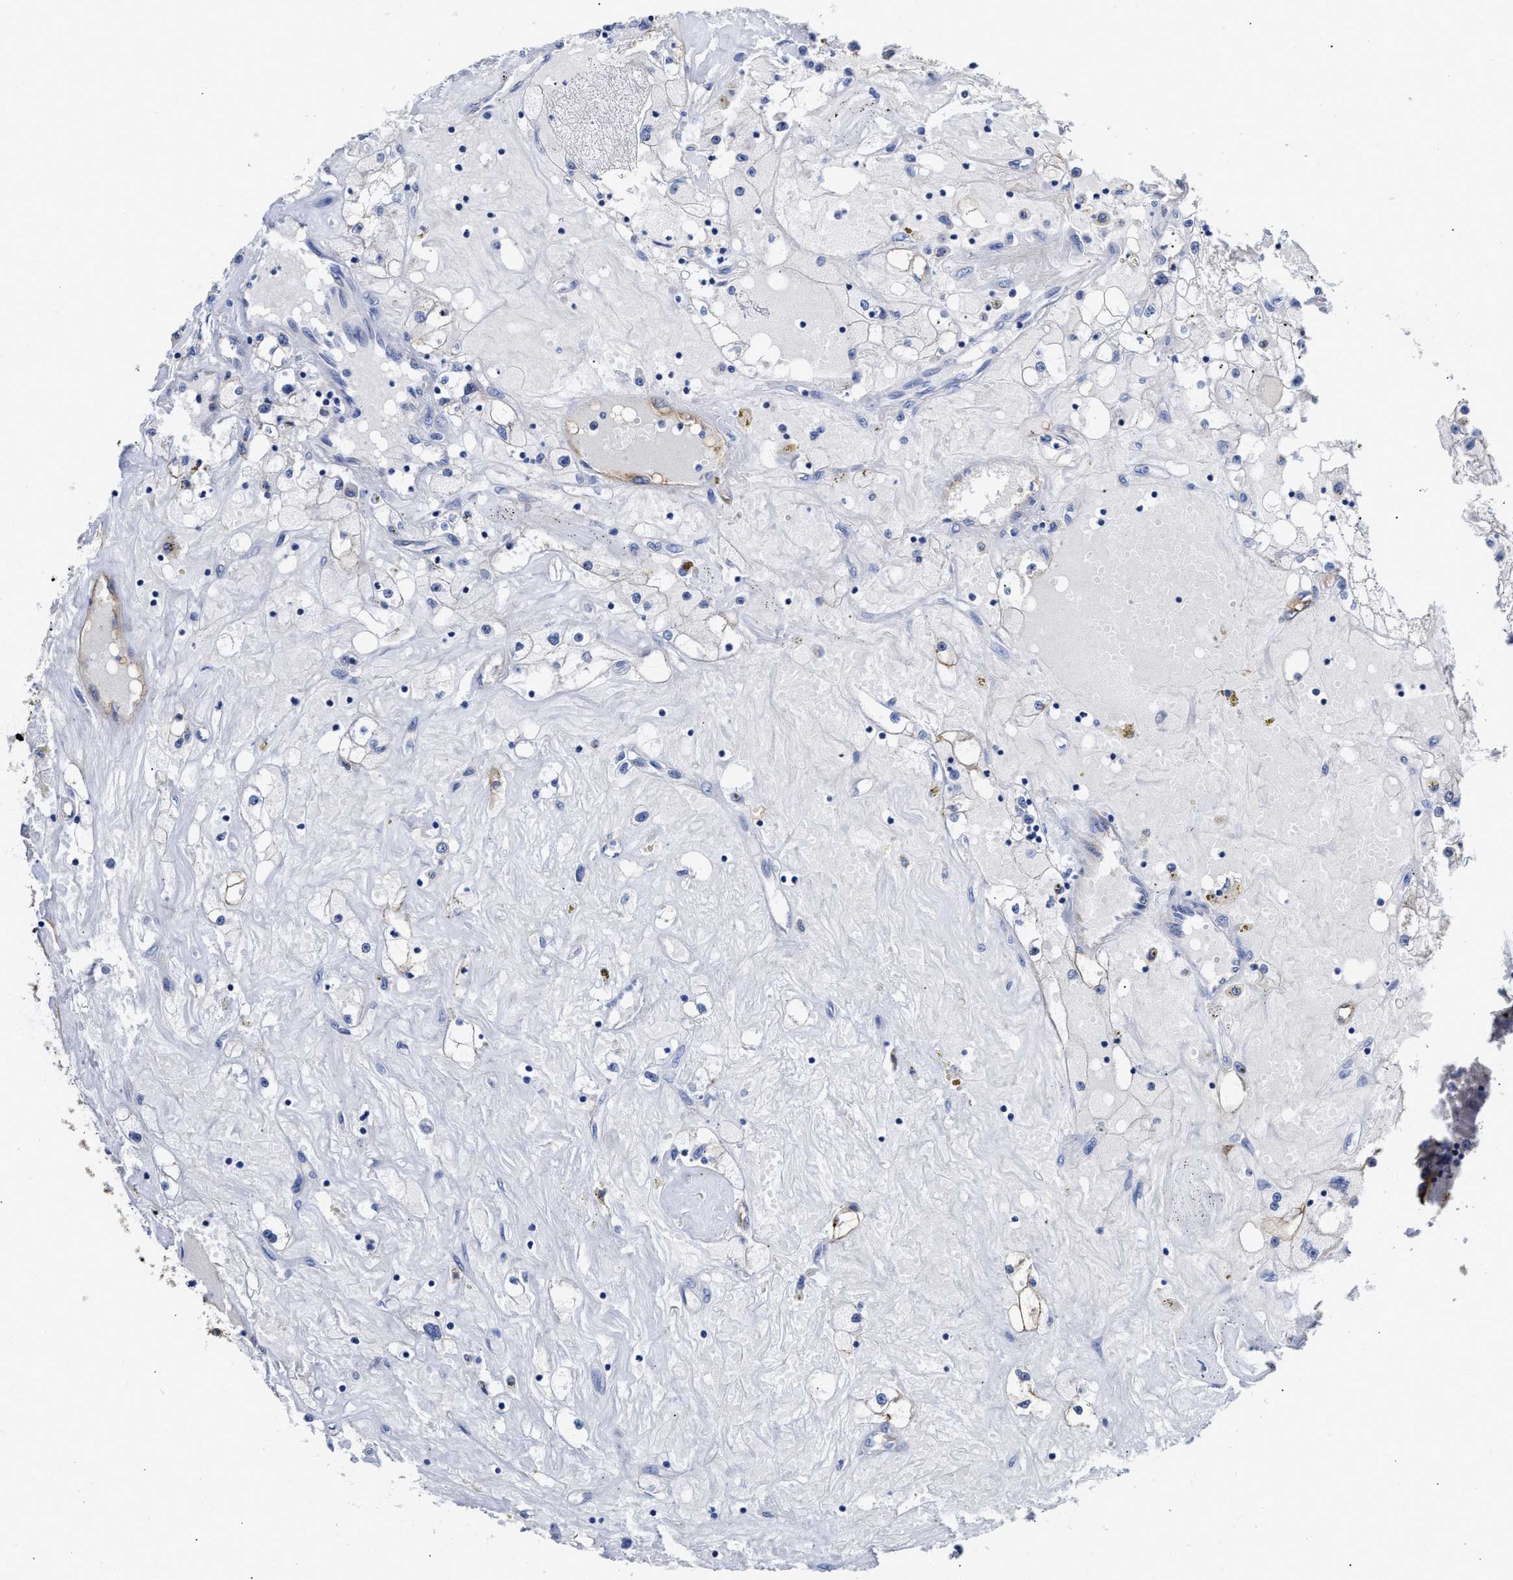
{"staining": {"intensity": "weak", "quantity": "<25%", "location": "cytoplasmic/membranous"}, "tissue": "renal cancer", "cell_type": "Tumor cells", "image_type": "cancer", "snomed": [{"axis": "morphology", "description": "Adenocarcinoma, NOS"}, {"axis": "topography", "description": "Kidney"}], "caption": "Image shows no protein staining in tumor cells of renal adenocarcinoma tissue.", "gene": "AHNAK2", "patient": {"sex": "male", "age": 56}}